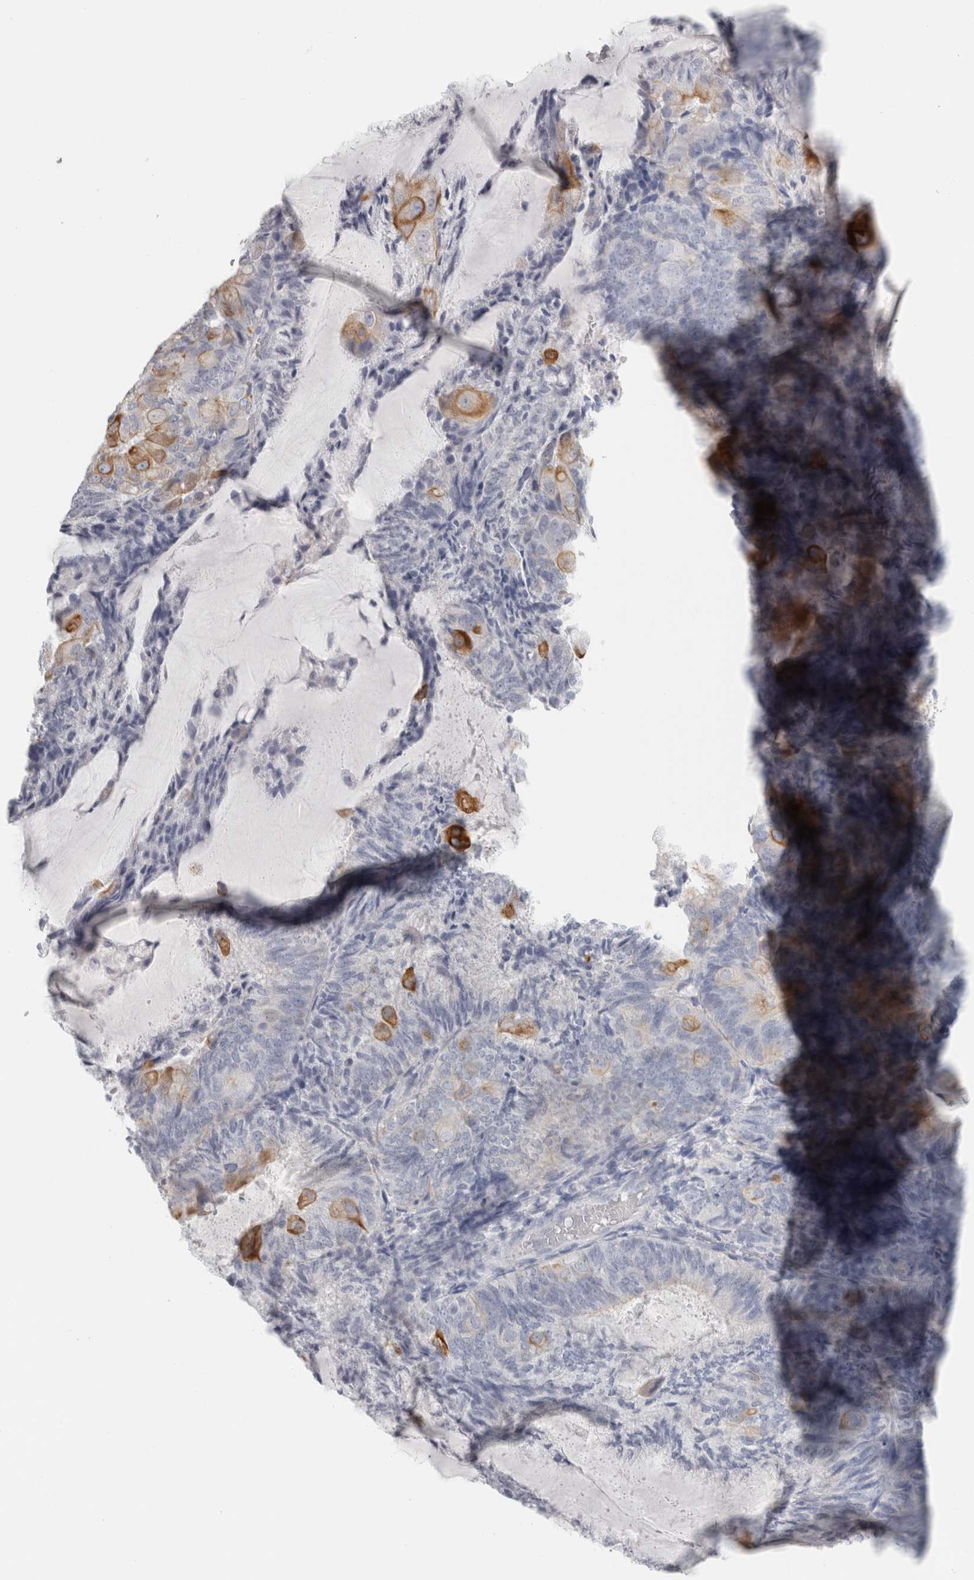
{"staining": {"intensity": "moderate", "quantity": "<25%", "location": "cytoplasmic/membranous"}, "tissue": "endometrial cancer", "cell_type": "Tumor cells", "image_type": "cancer", "snomed": [{"axis": "morphology", "description": "Adenocarcinoma, NOS"}, {"axis": "topography", "description": "Endometrium"}], "caption": "Endometrial cancer (adenocarcinoma) was stained to show a protein in brown. There is low levels of moderate cytoplasmic/membranous positivity in about <25% of tumor cells. Immunohistochemistry stains the protein of interest in brown and the nuclei are stained blue.", "gene": "SLC28A3", "patient": {"sex": "female", "age": 81}}